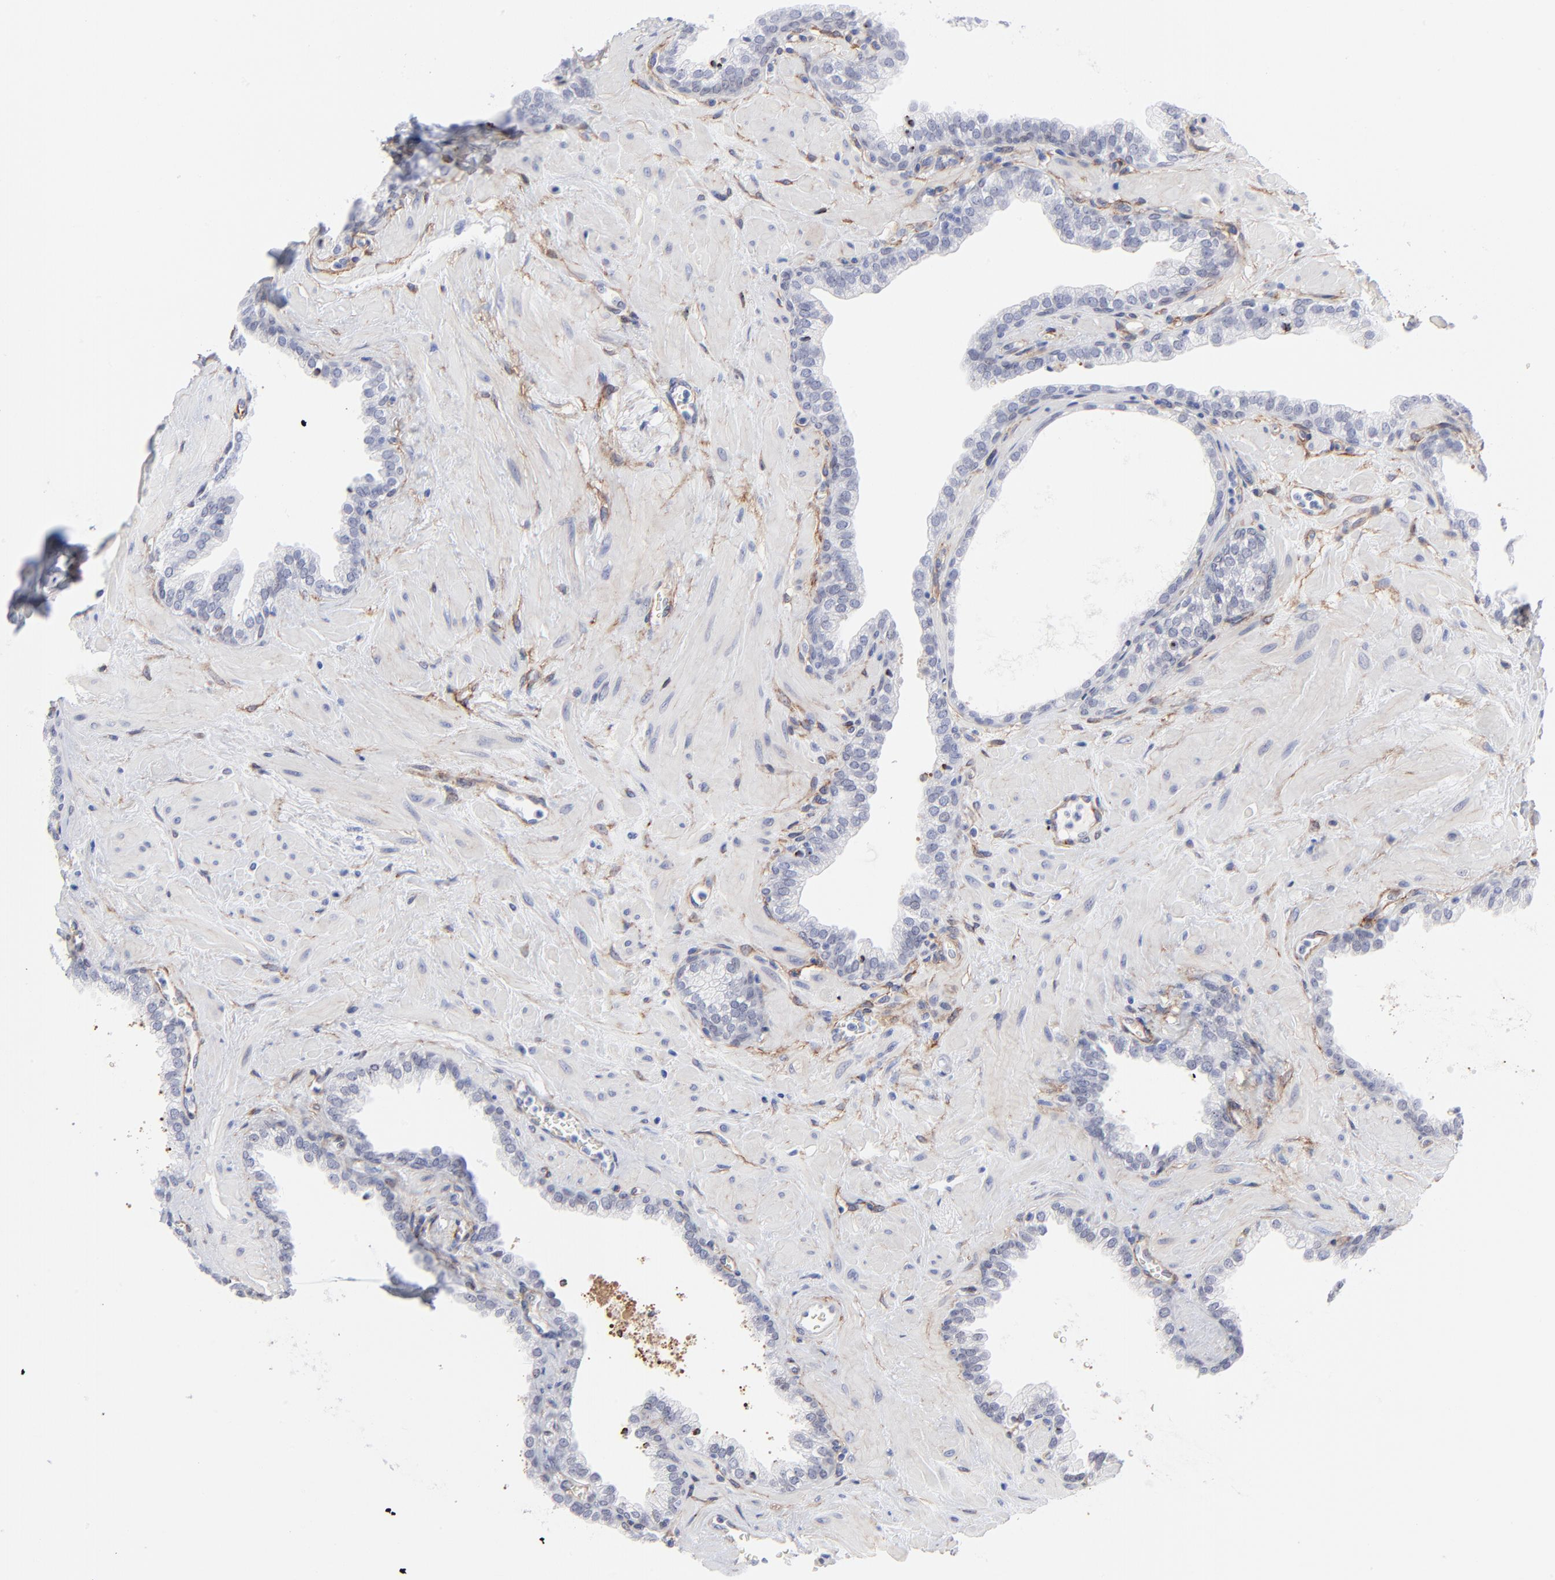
{"staining": {"intensity": "negative", "quantity": "none", "location": "none"}, "tissue": "prostate", "cell_type": "Glandular cells", "image_type": "normal", "snomed": [{"axis": "morphology", "description": "Normal tissue, NOS"}, {"axis": "topography", "description": "Prostate"}], "caption": "DAB immunohistochemical staining of unremarkable human prostate displays no significant expression in glandular cells.", "gene": "PDGFRB", "patient": {"sex": "male", "age": 60}}